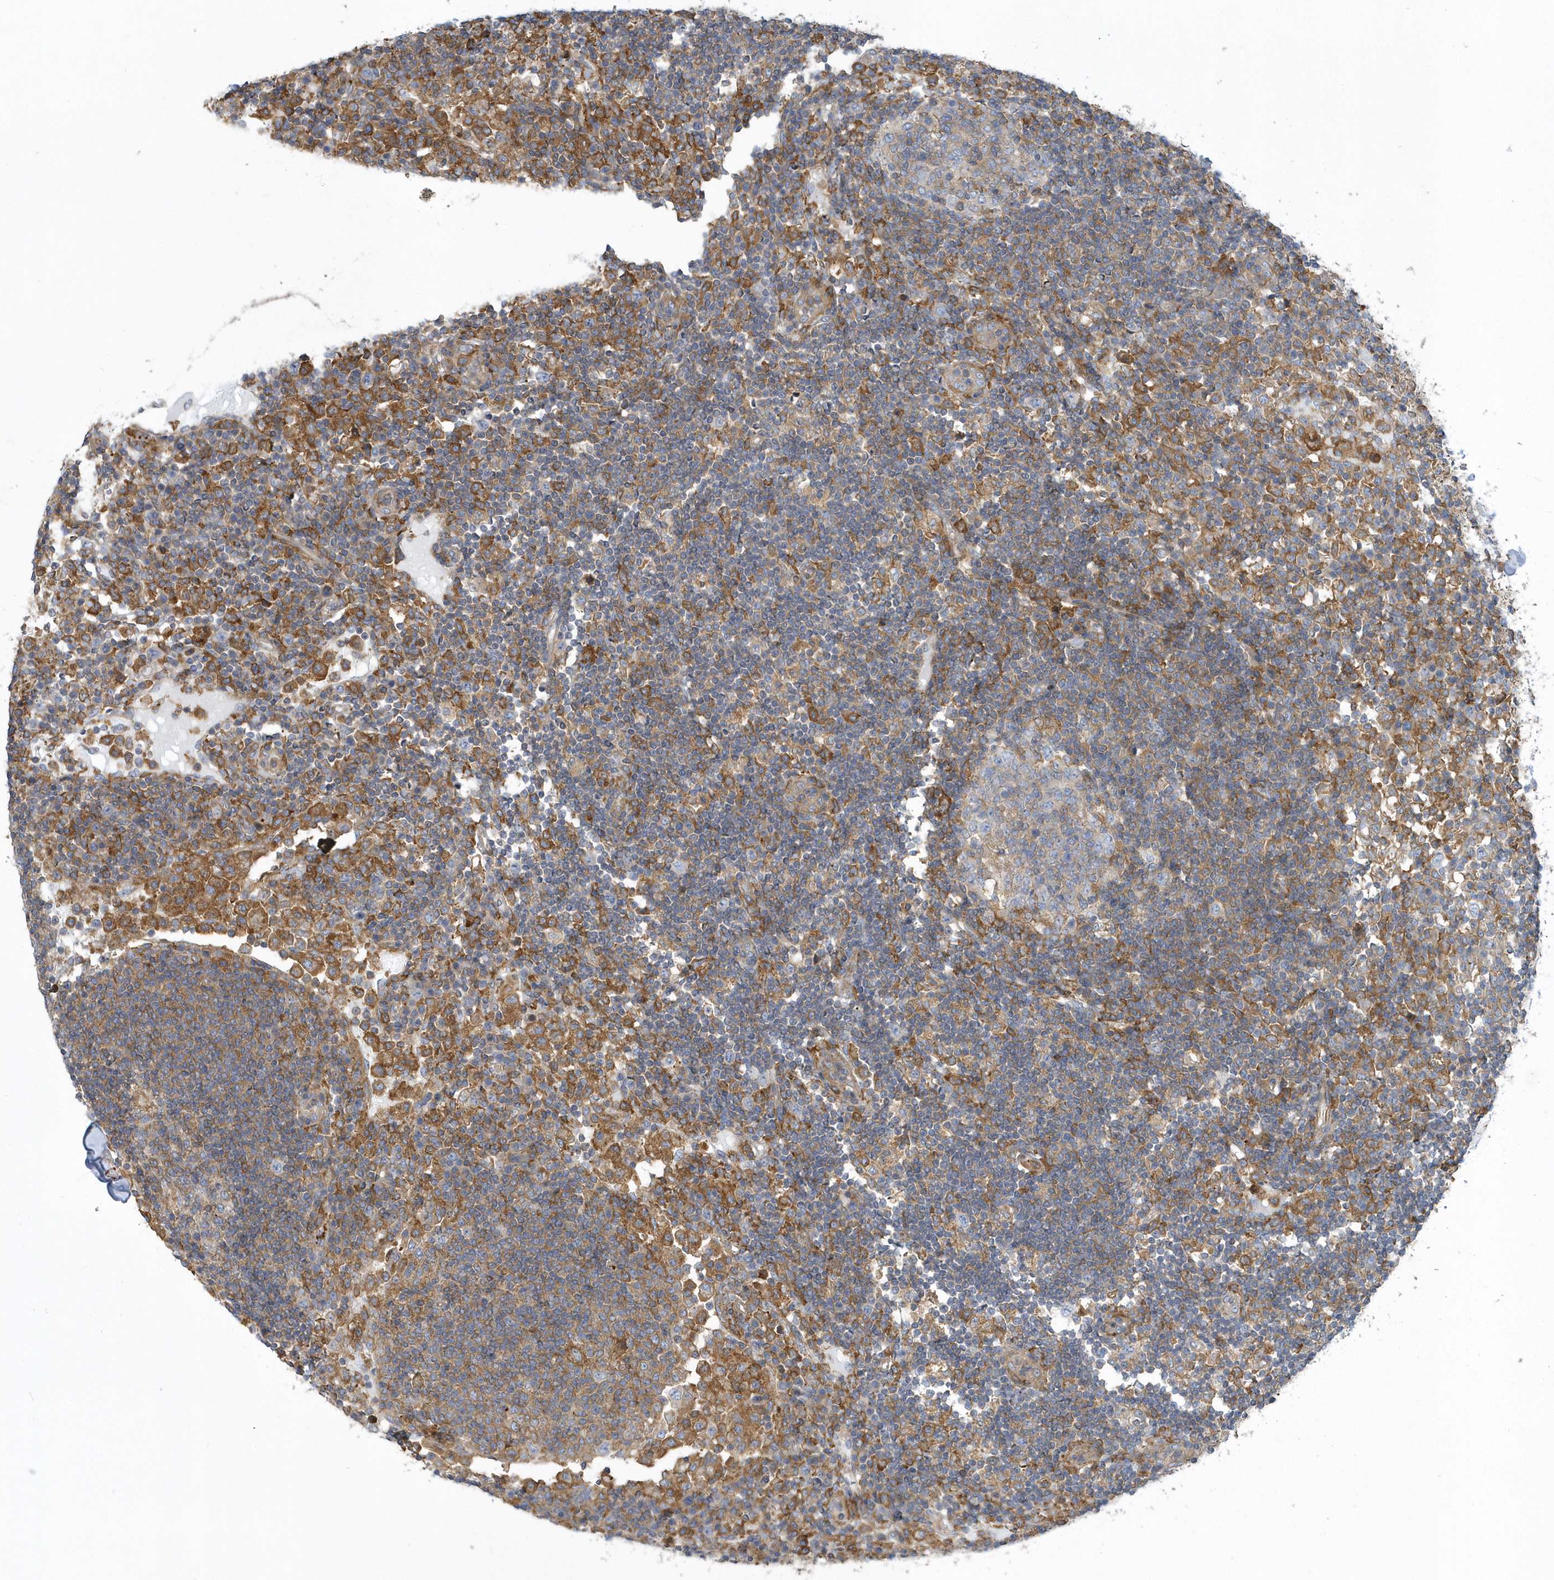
{"staining": {"intensity": "moderate", "quantity": "<25%", "location": "cytoplasmic/membranous"}, "tissue": "lymph node", "cell_type": "Germinal center cells", "image_type": "normal", "snomed": [{"axis": "morphology", "description": "Normal tissue, NOS"}, {"axis": "topography", "description": "Lymph node"}], "caption": "About <25% of germinal center cells in unremarkable lymph node display moderate cytoplasmic/membranous protein positivity as visualized by brown immunohistochemical staining.", "gene": "ARAP2", "patient": {"sex": "female", "age": 53}}